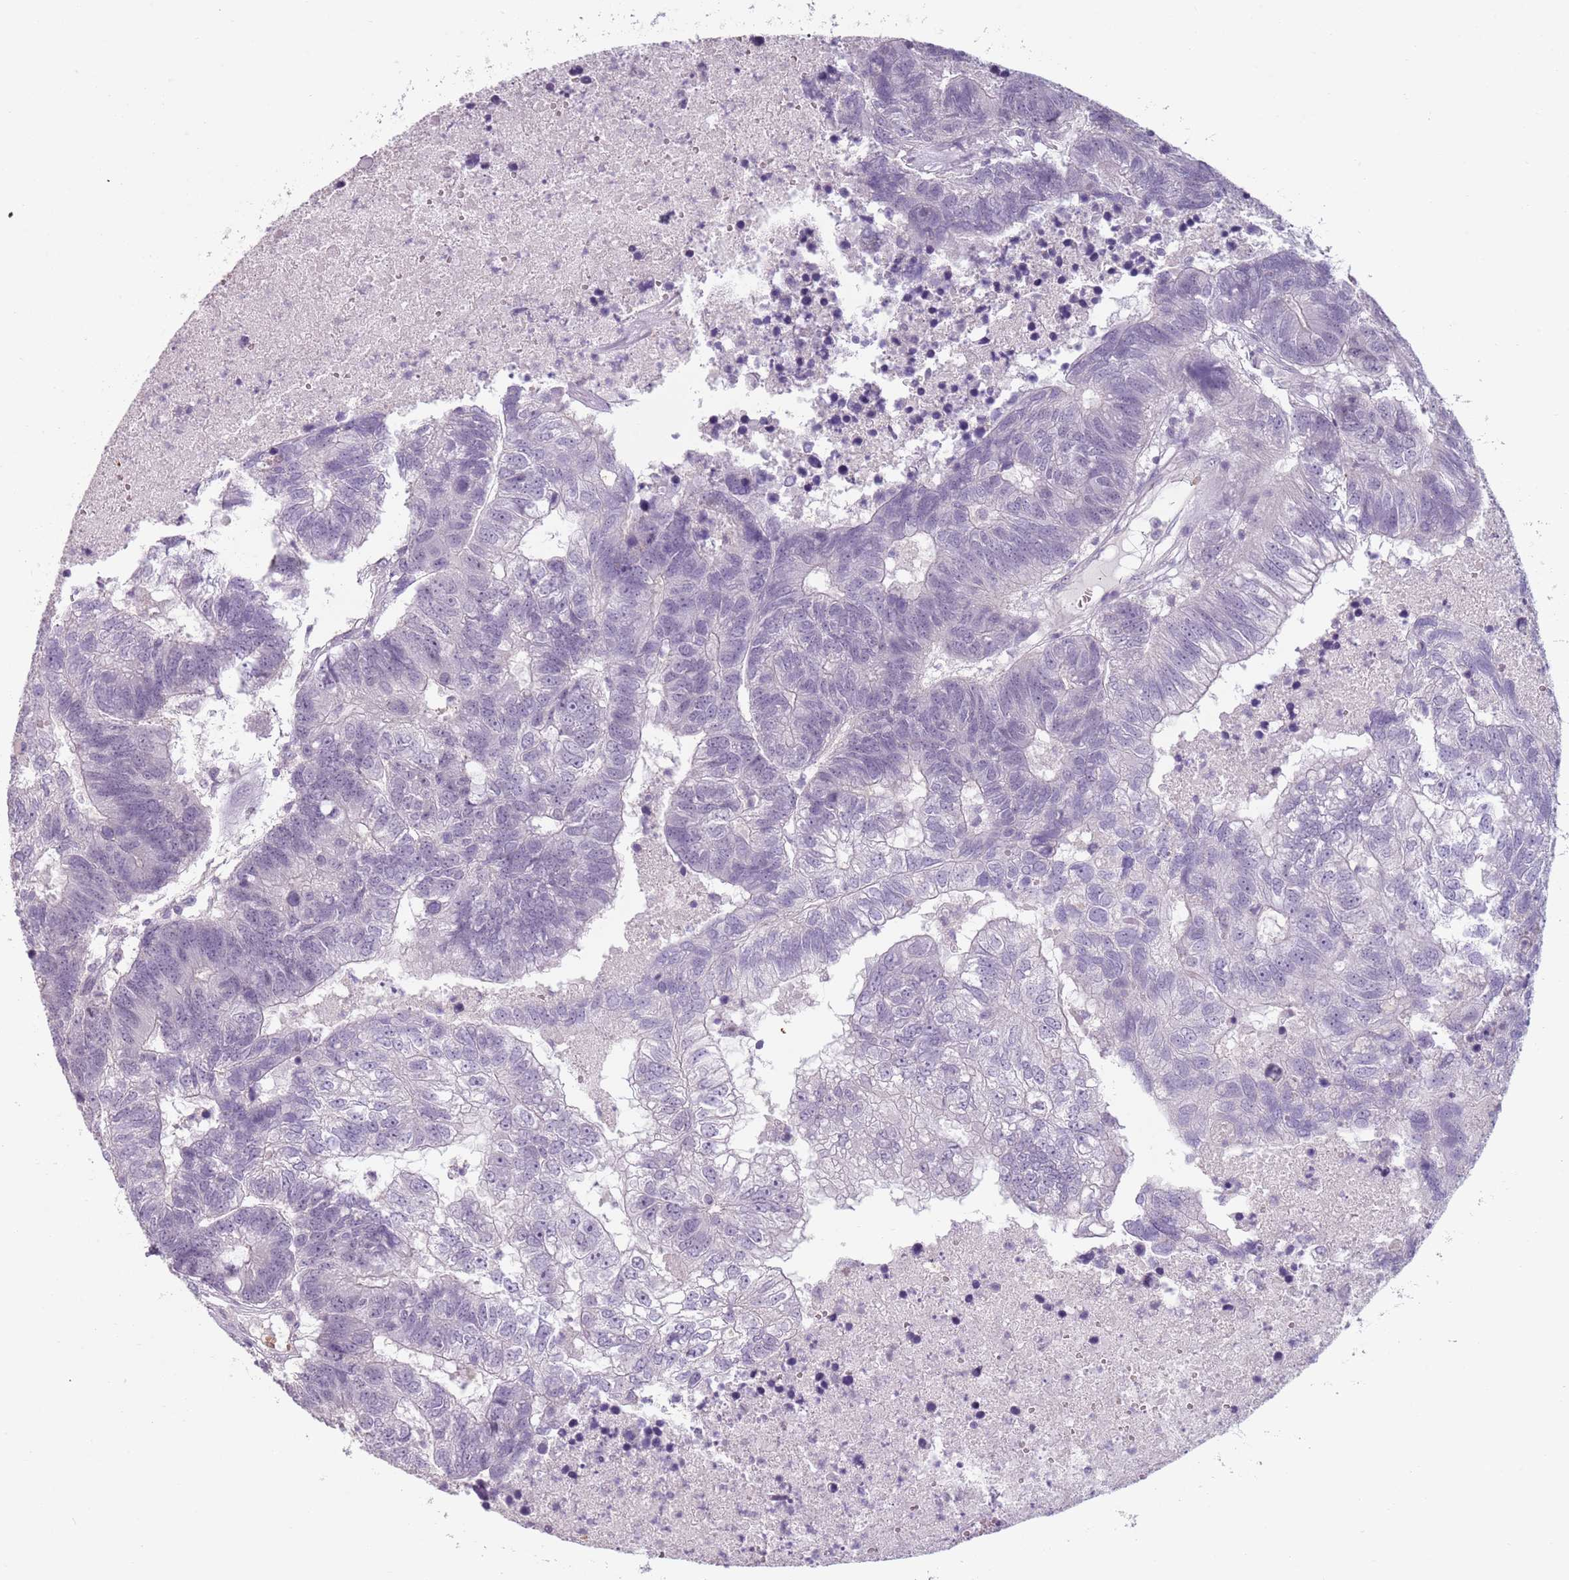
{"staining": {"intensity": "negative", "quantity": "none", "location": "none"}, "tissue": "colorectal cancer", "cell_type": "Tumor cells", "image_type": "cancer", "snomed": [{"axis": "morphology", "description": "Adenocarcinoma, NOS"}, {"axis": "topography", "description": "Colon"}], "caption": "Protein analysis of colorectal cancer reveals no significant positivity in tumor cells. (Stains: DAB (3,3'-diaminobenzidine) immunohistochemistry (IHC) with hematoxylin counter stain, Microscopy: brightfield microscopy at high magnification).", "gene": "PIEZO1", "patient": {"sex": "female", "age": 48}}